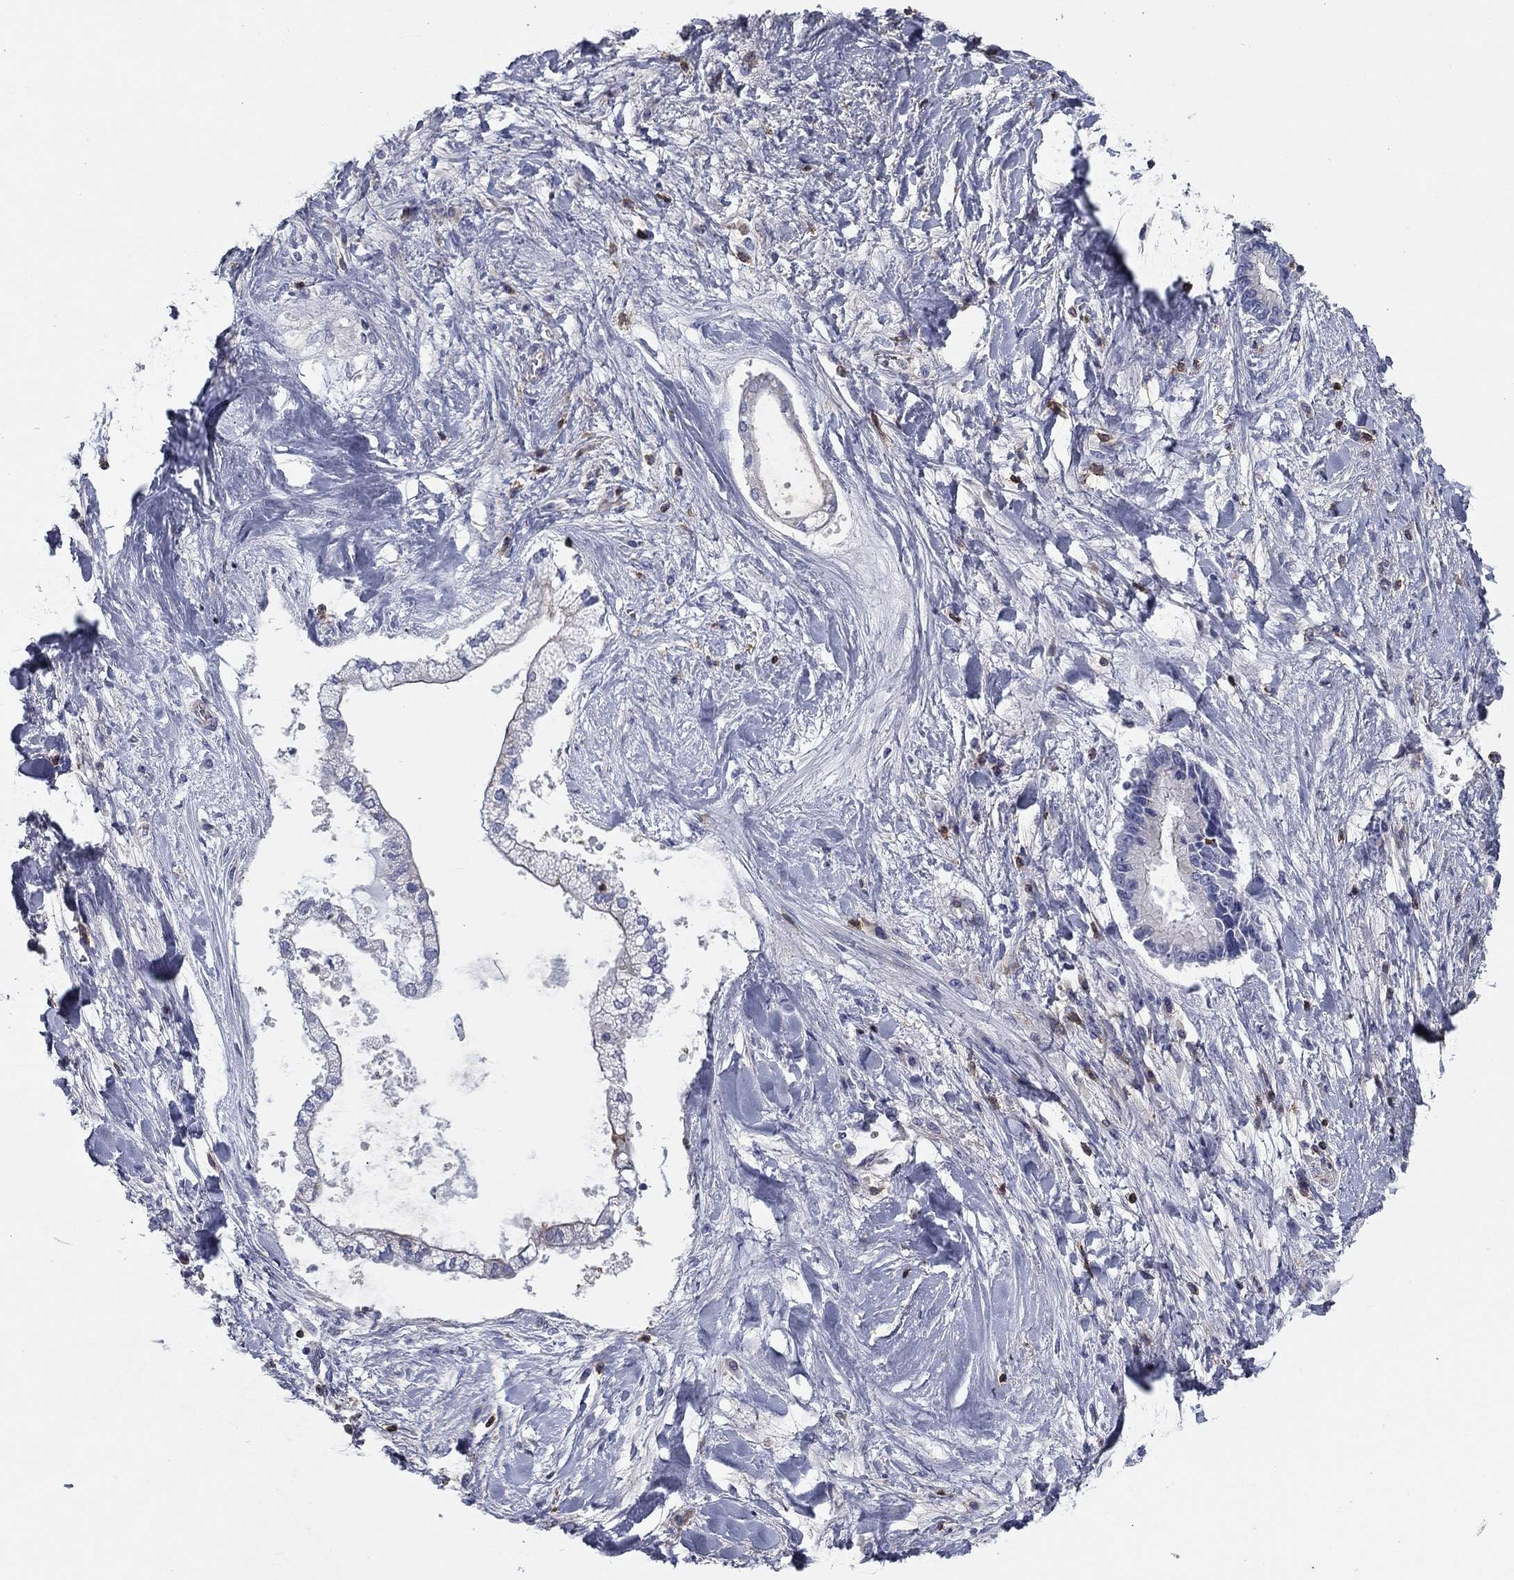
{"staining": {"intensity": "negative", "quantity": "none", "location": "none"}, "tissue": "liver cancer", "cell_type": "Tumor cells", "image_type": "cancer", "snomed": [{"axis": "morphology", "description": "Cholangiocarcinoma"}, {"axis": "topography", "description": "Liver"}], "caption": "High magnification brightfield microscopy of cholangiocarcinoma (liver) stained with DAB (brown) and counterstained with hematoxylin (blue): tumor cells show no significant expression.", "gene": "SIT1", "patient": {"sex": "male", "age": 50}}